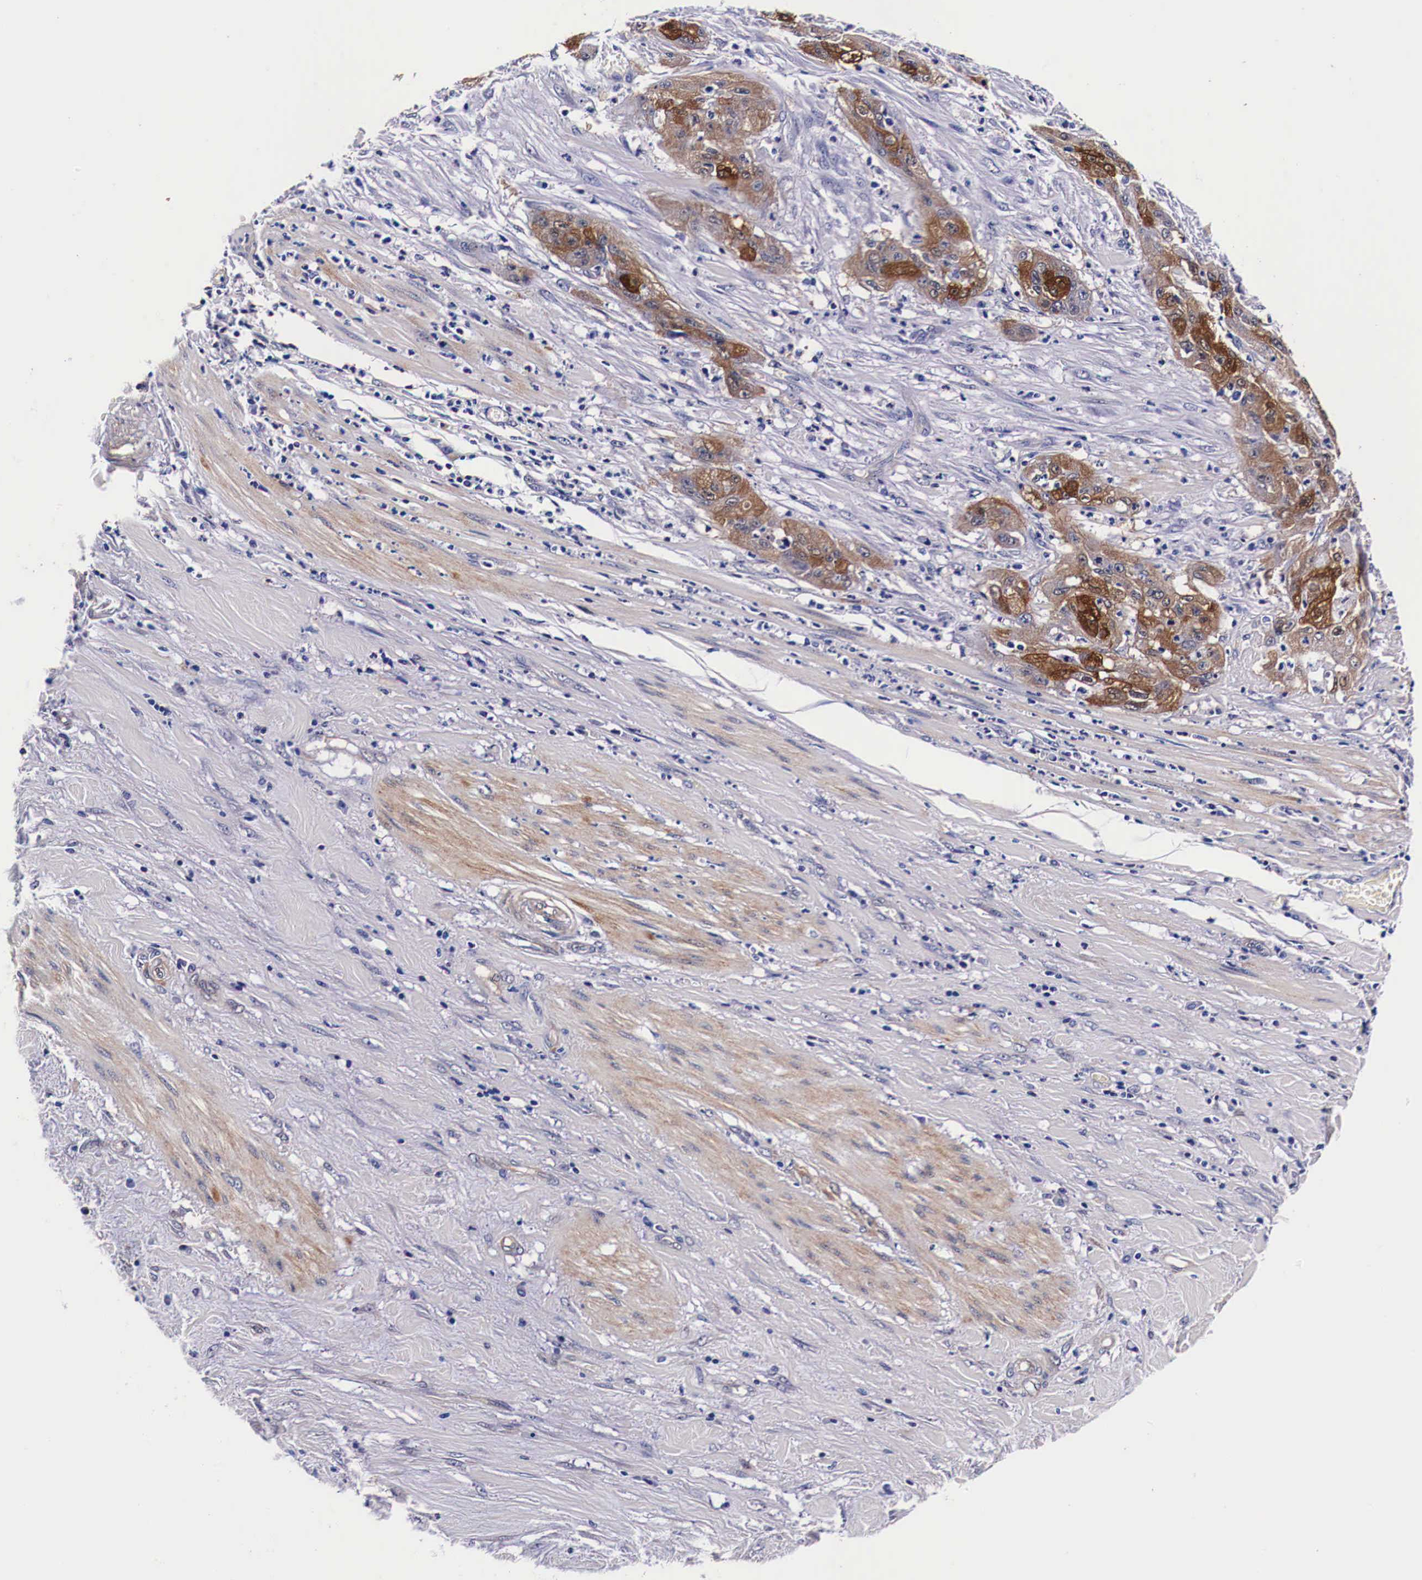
{"staining": {"intensity": "strong", "quantity": ">75%", "location": "cytoplasmic/membranous"}, "tissue": "cervical cancer", "cell_type": "Tumor cells", "image_type": "cancer", "snomed": [{"axis": "morphology", "description": "Squamous cell carcinoma, NOS"}, {"axis": "topography", "description": "Cervix"}], "caption": "This histopathology image demonstrates immunohistochemistry (IHC) staining of squamous cell carcinoma (cervical), with high strong cytoplasmic/membranous positivity in about >75% of tumor cells.", "gene": "HSPB1", "patient": {"sex": "female", "age": 41}}